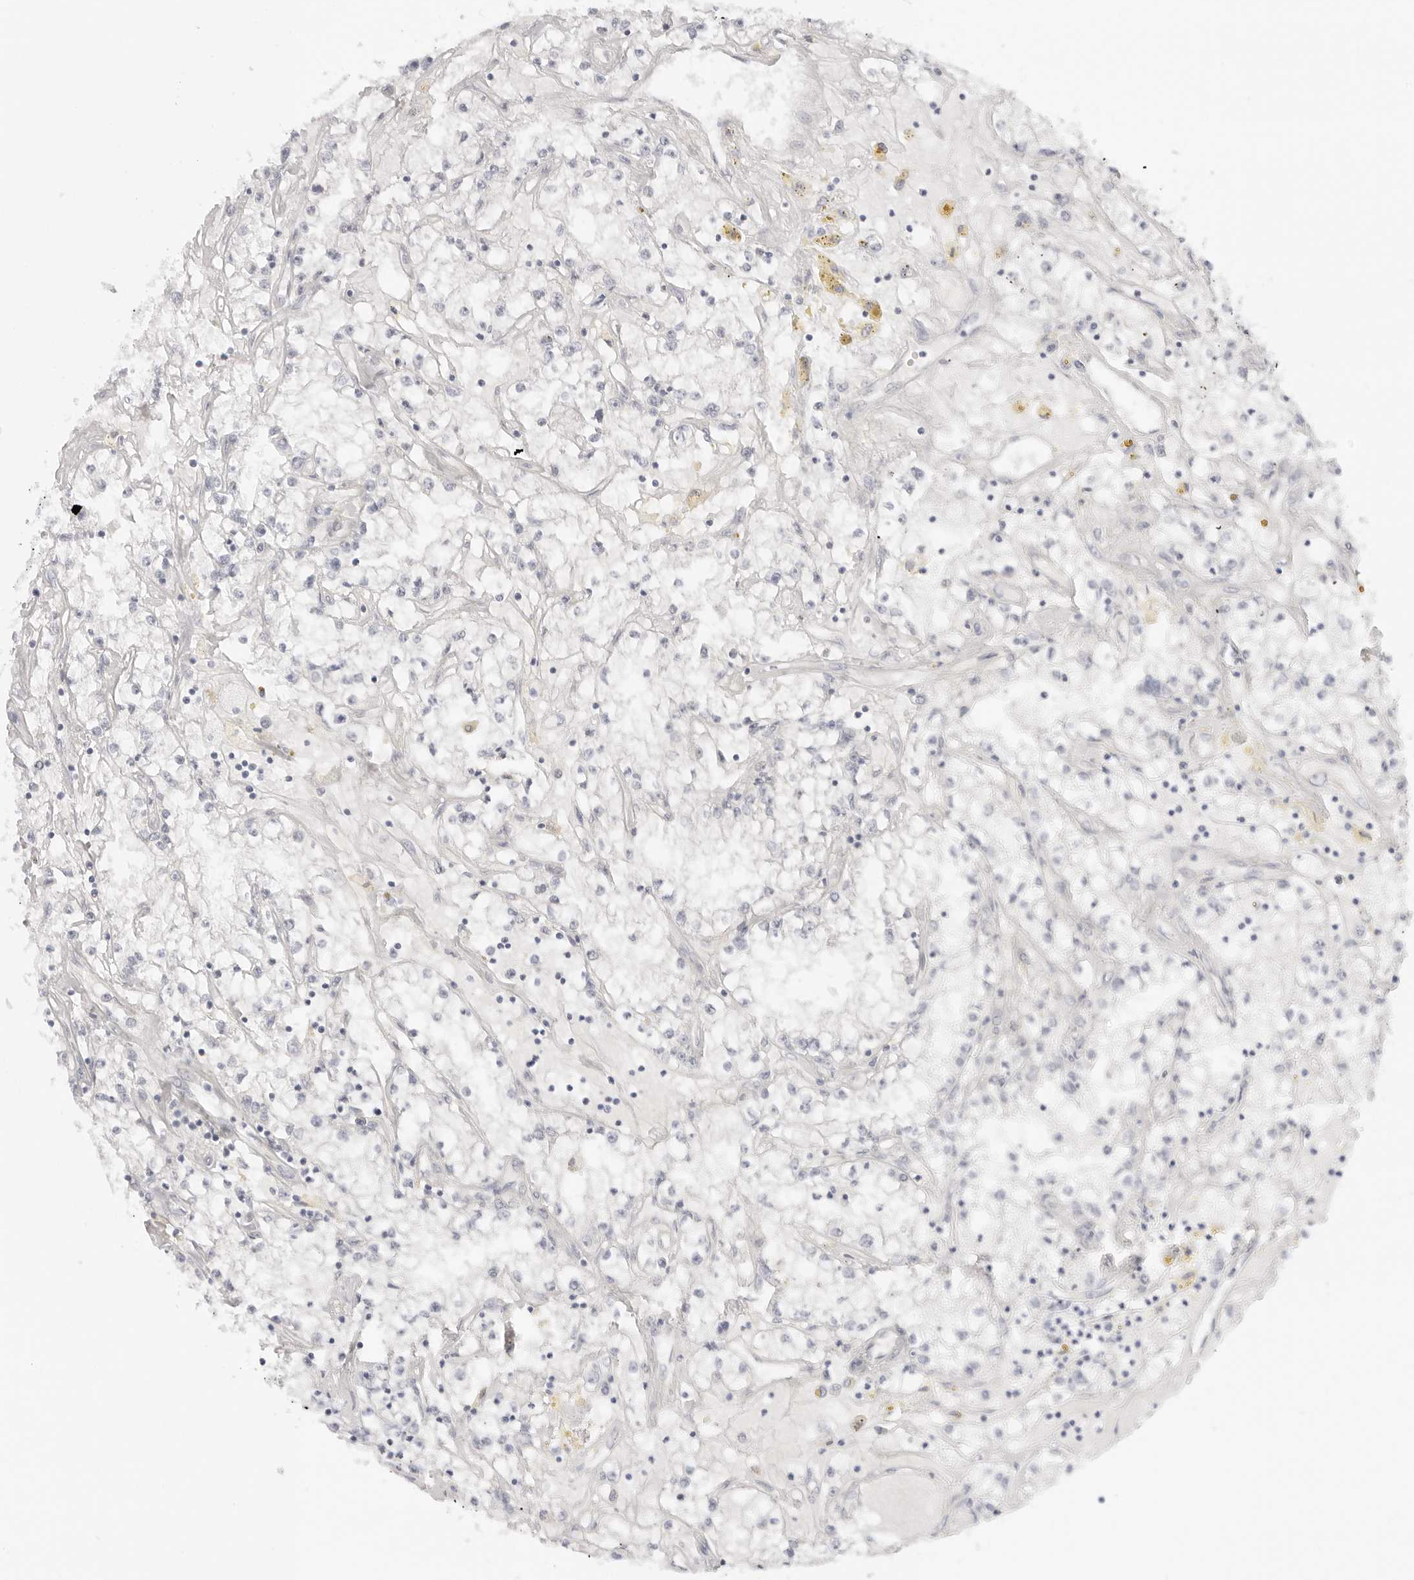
{"staining": {"intensity": "negative", "quantity": "none", "location": "none"}, "tissue": "renal cancer", "cell_type": "Tumor cells", "image_type": "cancer", "snomed": [{"axis": "morphology", "description": "Adenocarcinoma, NOS"}, {"axis": "topography", "description": "Kidney"}], "caption": "High magnification brightfield microscopy of adenocarcinoma (renal) stained with DAB (3,3'-diaminobenzidine) (brown) and counterstained with hematoxylin (blue): tumor cells show no significant staining.", "gene": "MED18", "patient": {"sex": "male", "age": 56}}